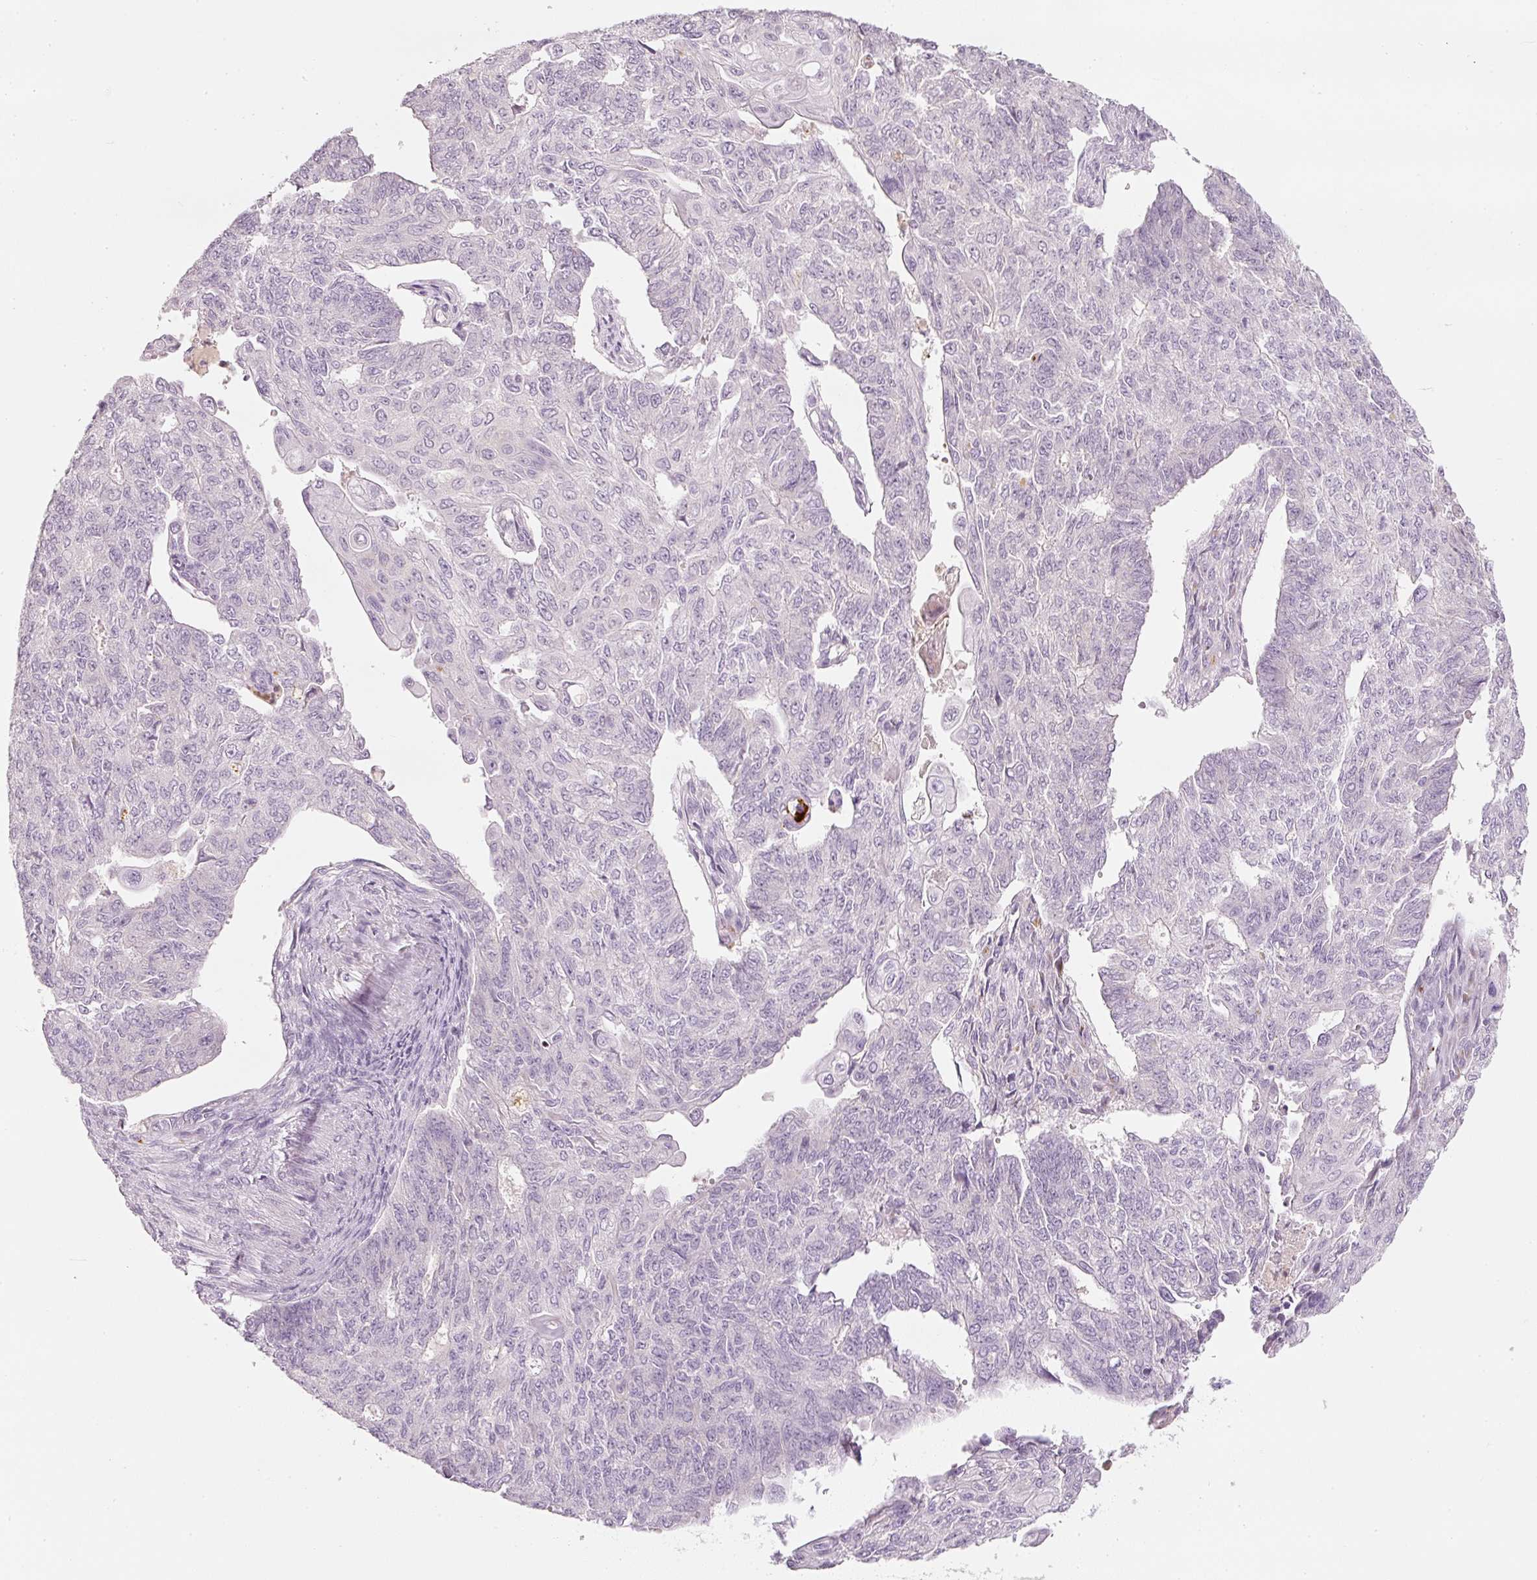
{"staining": {"intensity": "negative", "quantity": "none", "location": "none"}, "tissue": "endometrial cancer", "cell_type": "Tumor cells", "image_type": "cancer", "snomed": [{"axis": "morphology", "description": "Adenocarcinoma, NOS"}, {"axis": "topography", "description": "Endometrium"}], "caption": "A photomicrograph of endometrial cancer (adenocarcinoma) stained for a protein displays no brown staining in tumor cells.", "gene": "LECT2", "patient": {"sex": "female", "age": 32}}